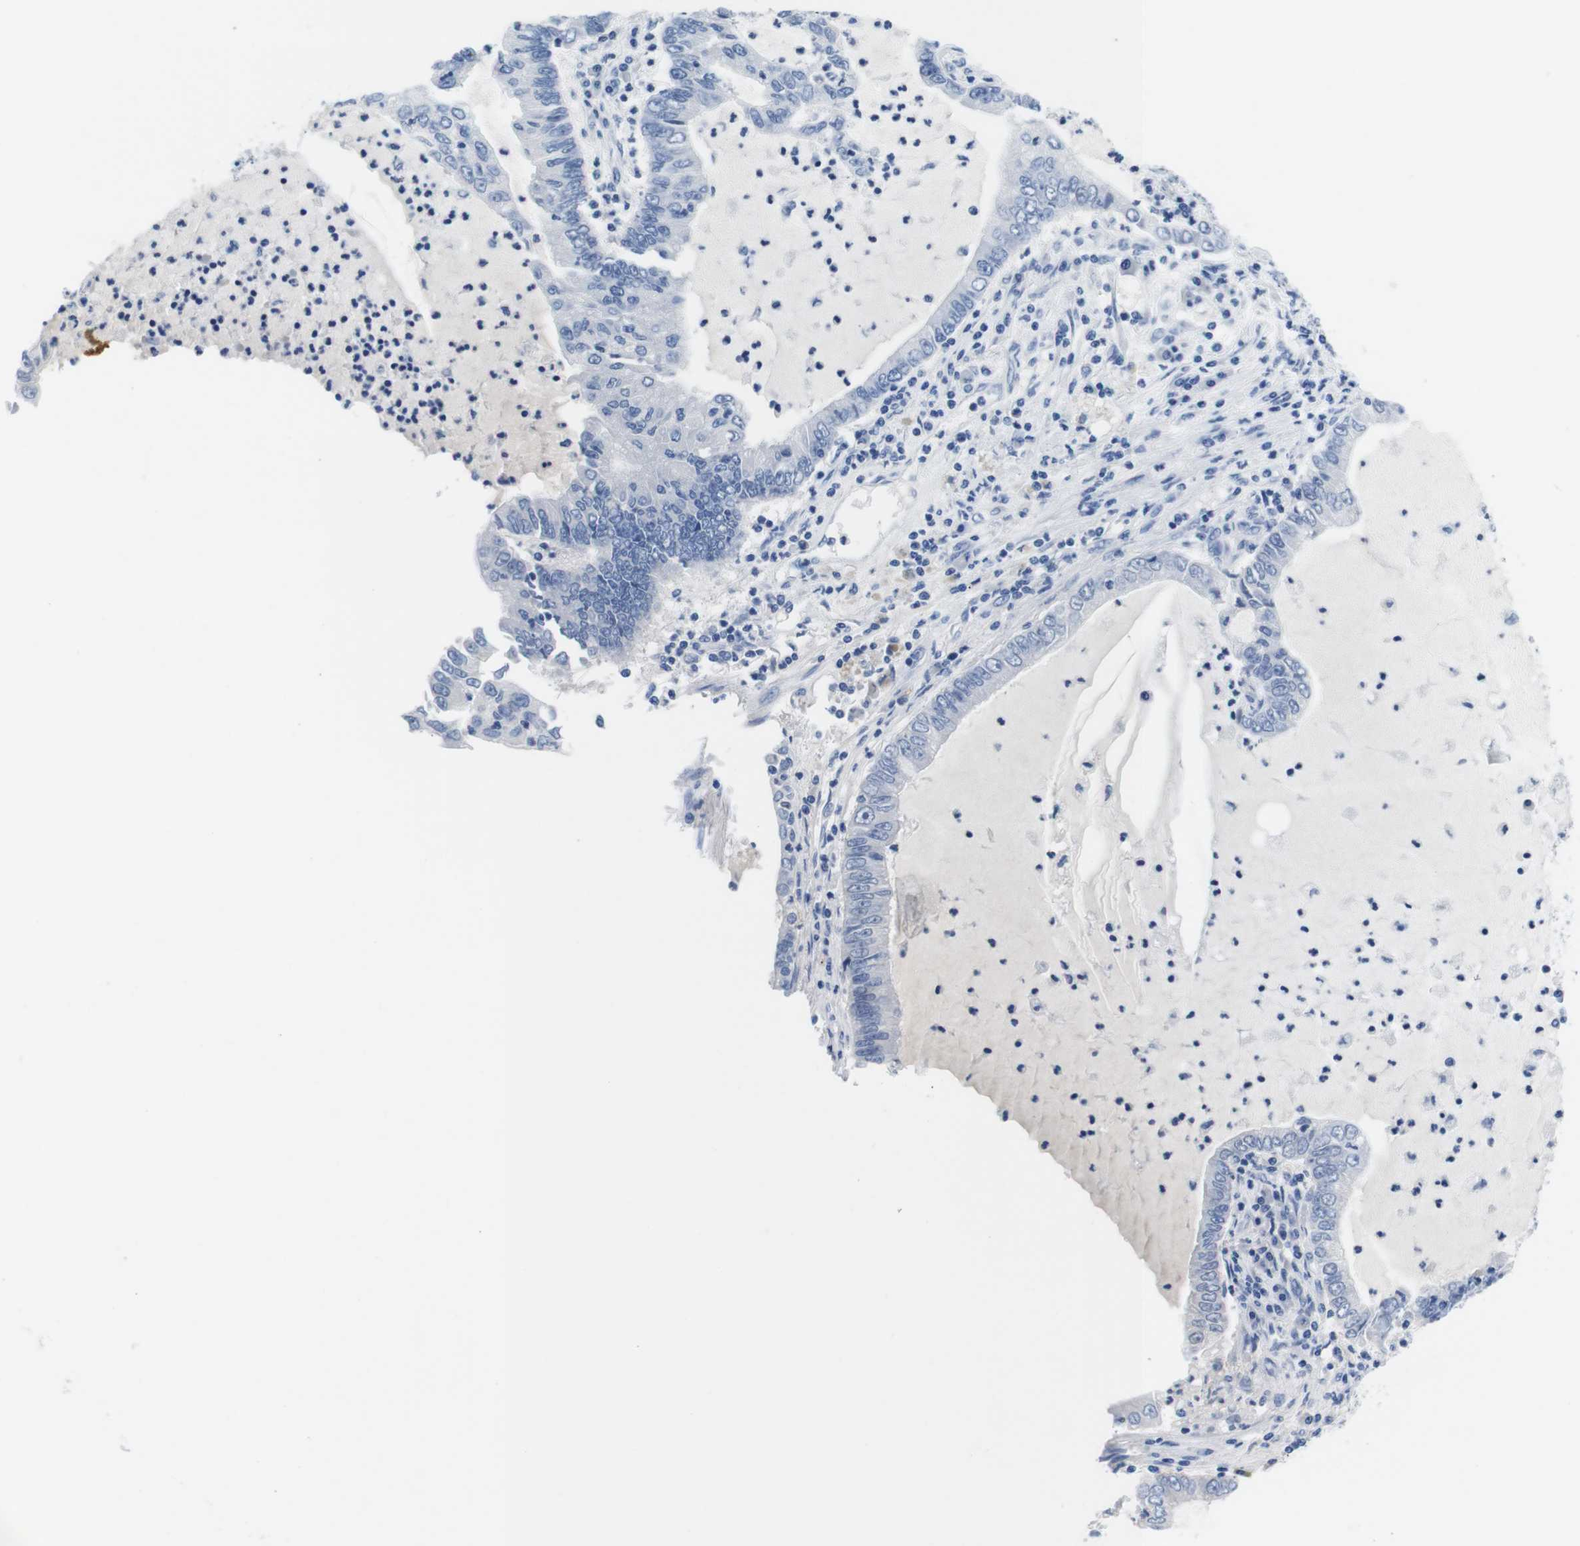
{"staining": {"intensity": "negative", "quantity": "none", "location": "none"}, "tissue": "lung cancer", "cell_type": "Tumor cells", "image_type": "cancer", "snomed": [{"axis": "morphology", "description": "Adenocarcinoma, NOS"}, {"axis": "topography", "description": "Lung"}], "caption": "The histopathology image shows no staining of tumor cells in lung cancer (adenocarcinoma).", "gene": "MAP6", "patient": {"sex": "female", "age": 51}}